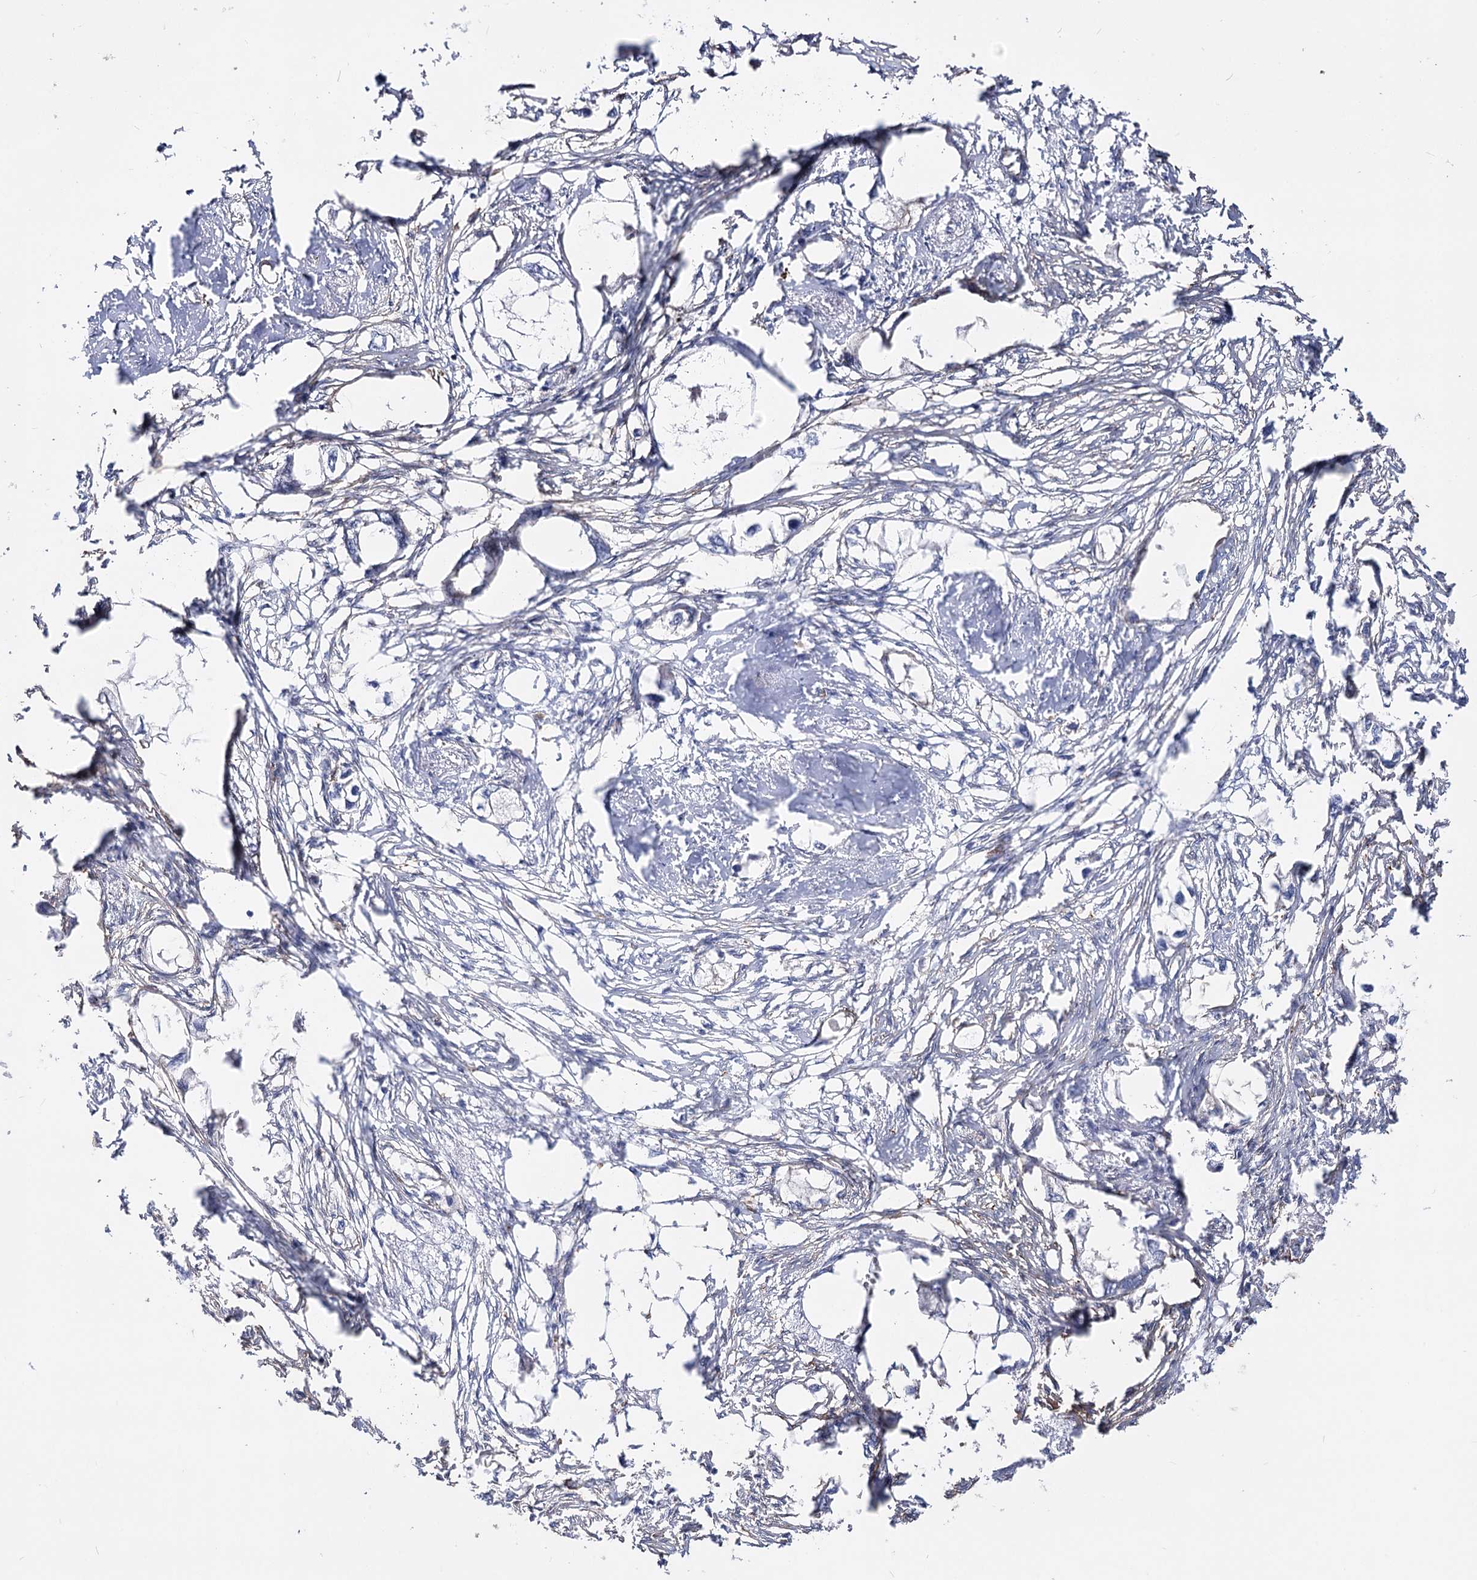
{"staining": {"intensity": "negative", "quantity": "none", "location": "none"}, "tissue": "endometrial cancer", "cell_type": "Tumor cells", "image_type": "cancer", "snomed": [{"axis": "morphology", "description": "Adenocarcinoma, NOS"}, {"axis": "morphology", "description": "Adenocarcinoma, metastatic, NOS"}, {"axis": "topography", "description": "Adipose tissue"}, {"axis": "topography", "description": "Endometrium"}], "caption": "Immunohistochemistry (IHC) histopathology image of endometrial cancer (metastatic adenocarcinoma) stained for a protein (brown), which shows no expression in tumor cells.", "gene": "ARHGAP20", "patient": {"sex": "female", "age": 67}}